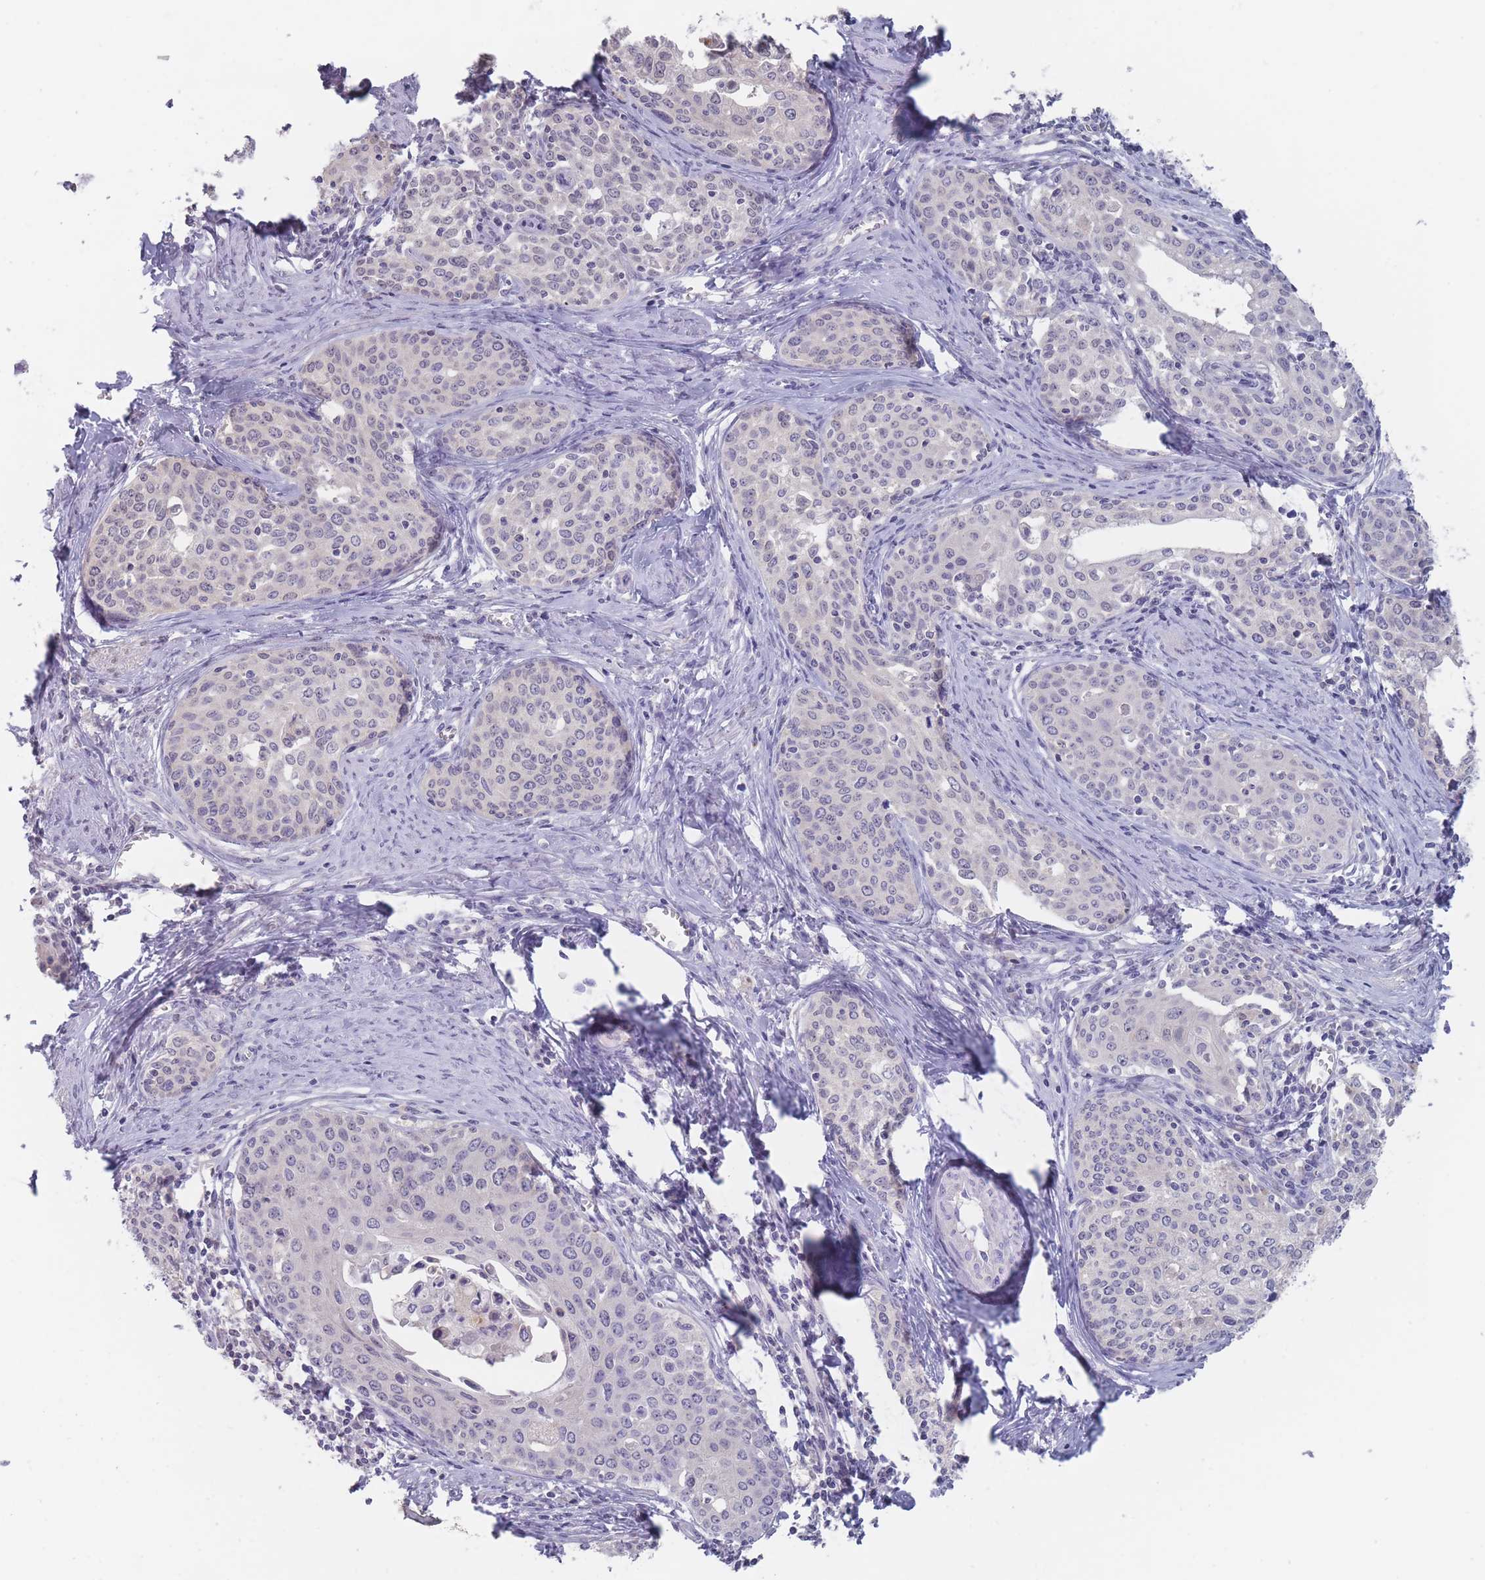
{"staining": {"intensity": "negative", "quantity": "none", "location": "none"}, "tissue": "cervical cancer", "cell_type": "Tumor cells", "image_type": "cancer", "snomed": [{"axis": "morphology", "description": "Squamous cell carcinoma, NOS"}, {"axis": "morphology", "description": "Adenocarcinoma, NOS"}, {"axis": "topography", "description": "Cervix"}], "caption": "Immunohistochemical staining of cervical cancer (adenocarcinoma) shows no significant expression in tumor cells. (IHC, brightfield microscopy, high magnification).", "gene": "CYP51A1", "patient": {"sex": "female", "age": 52}}